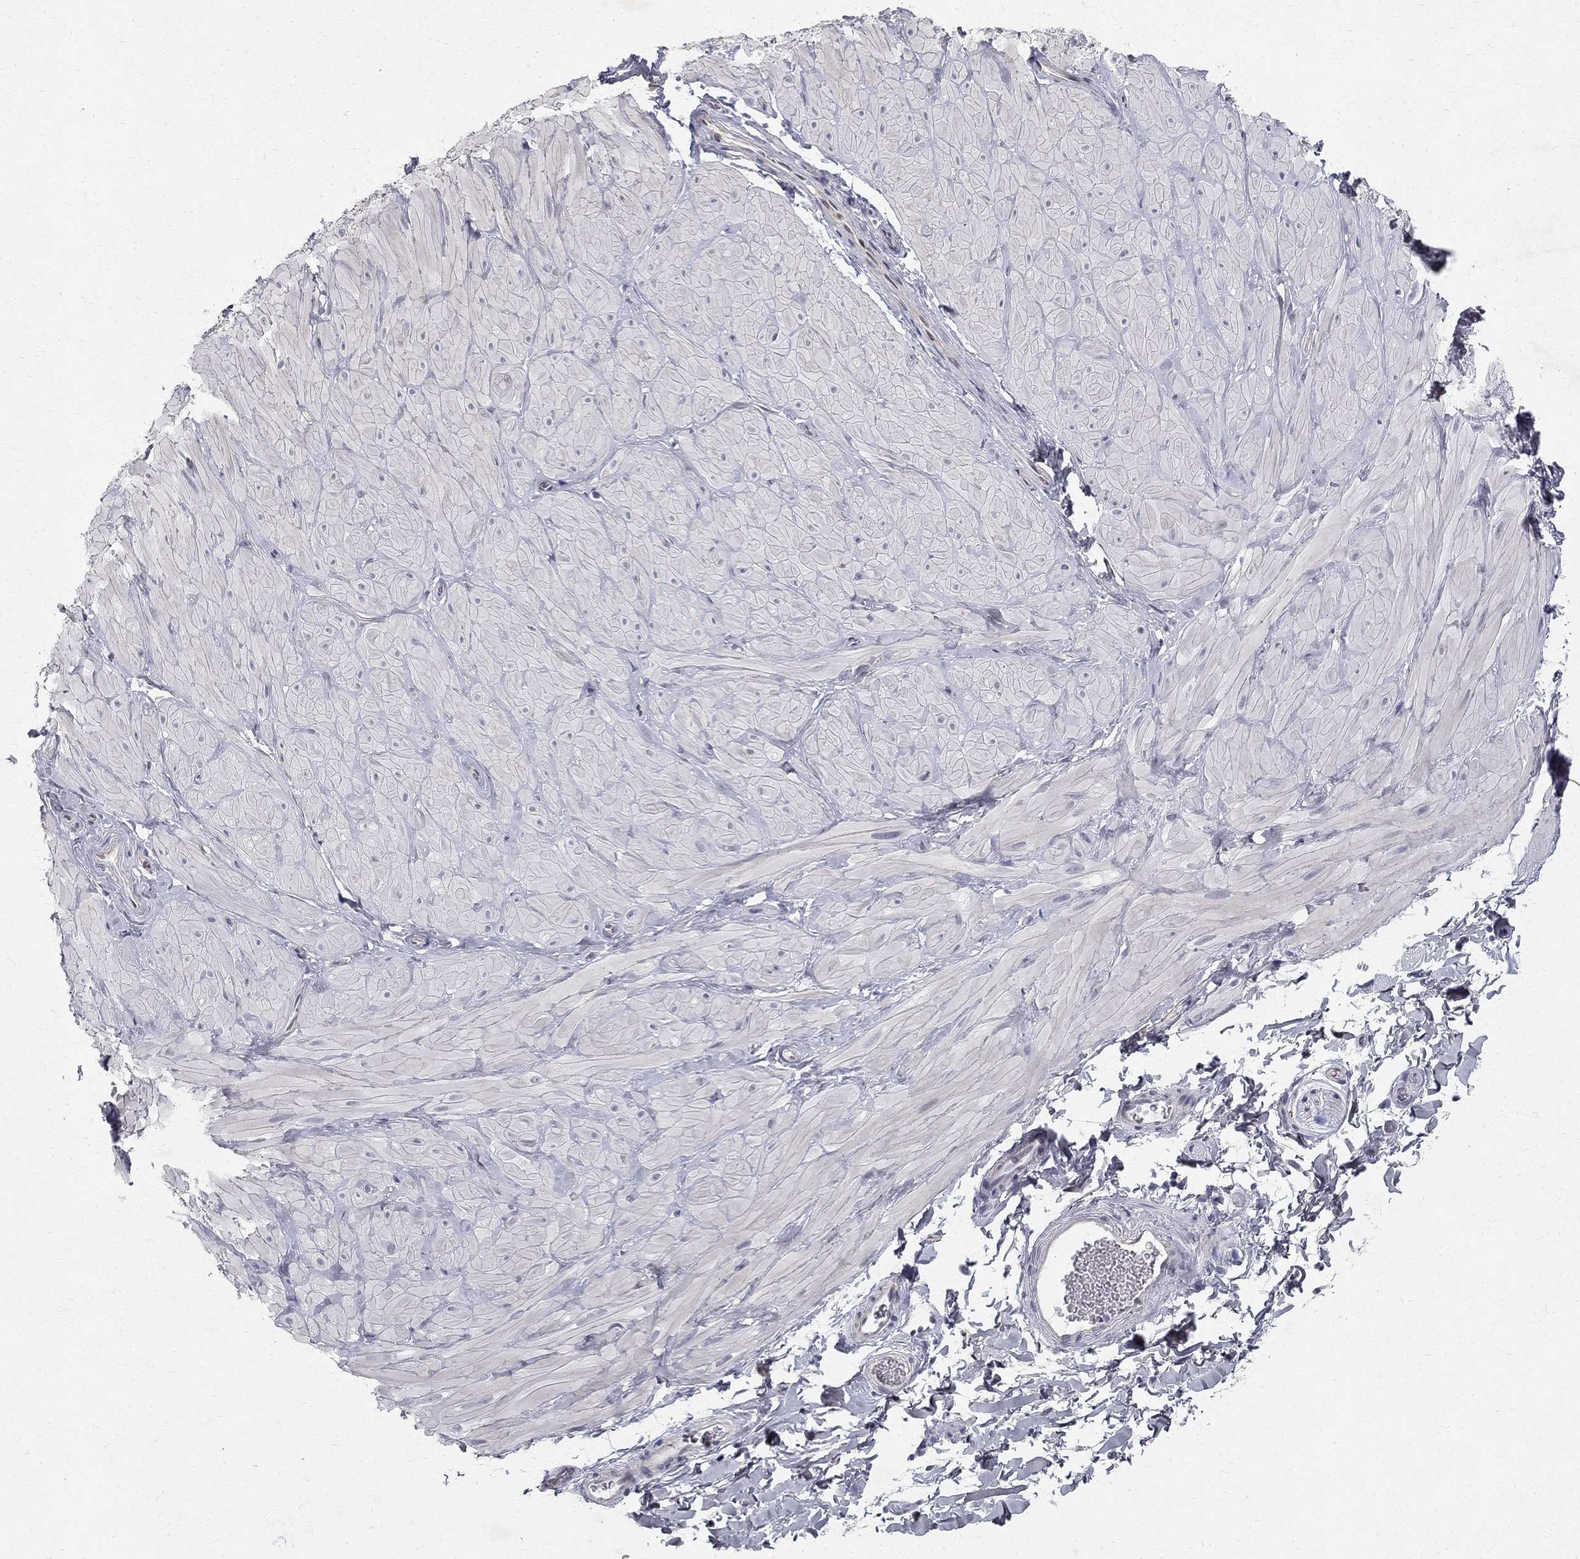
{"staining": {"intensity": "negative", "quantity": "none", "location": "none"}, "tissue": "soft tissue", "cell_type": "Fibroblasts", "image_type": "normal", "snomed": [{"axis": "morphology", "description": "Normal tissue, NOS"}, {"axis": "topography", "description": "Smooth muscle"}, {"axis": "topography", "description": "Peripheral nerve tissue"}], "caption": "This is an IHC micrograph of normal soft tissue. There is no staining in fibroblasts.", "gene": "CLIC6", "patient": {"sex": "male", "age": 22}}